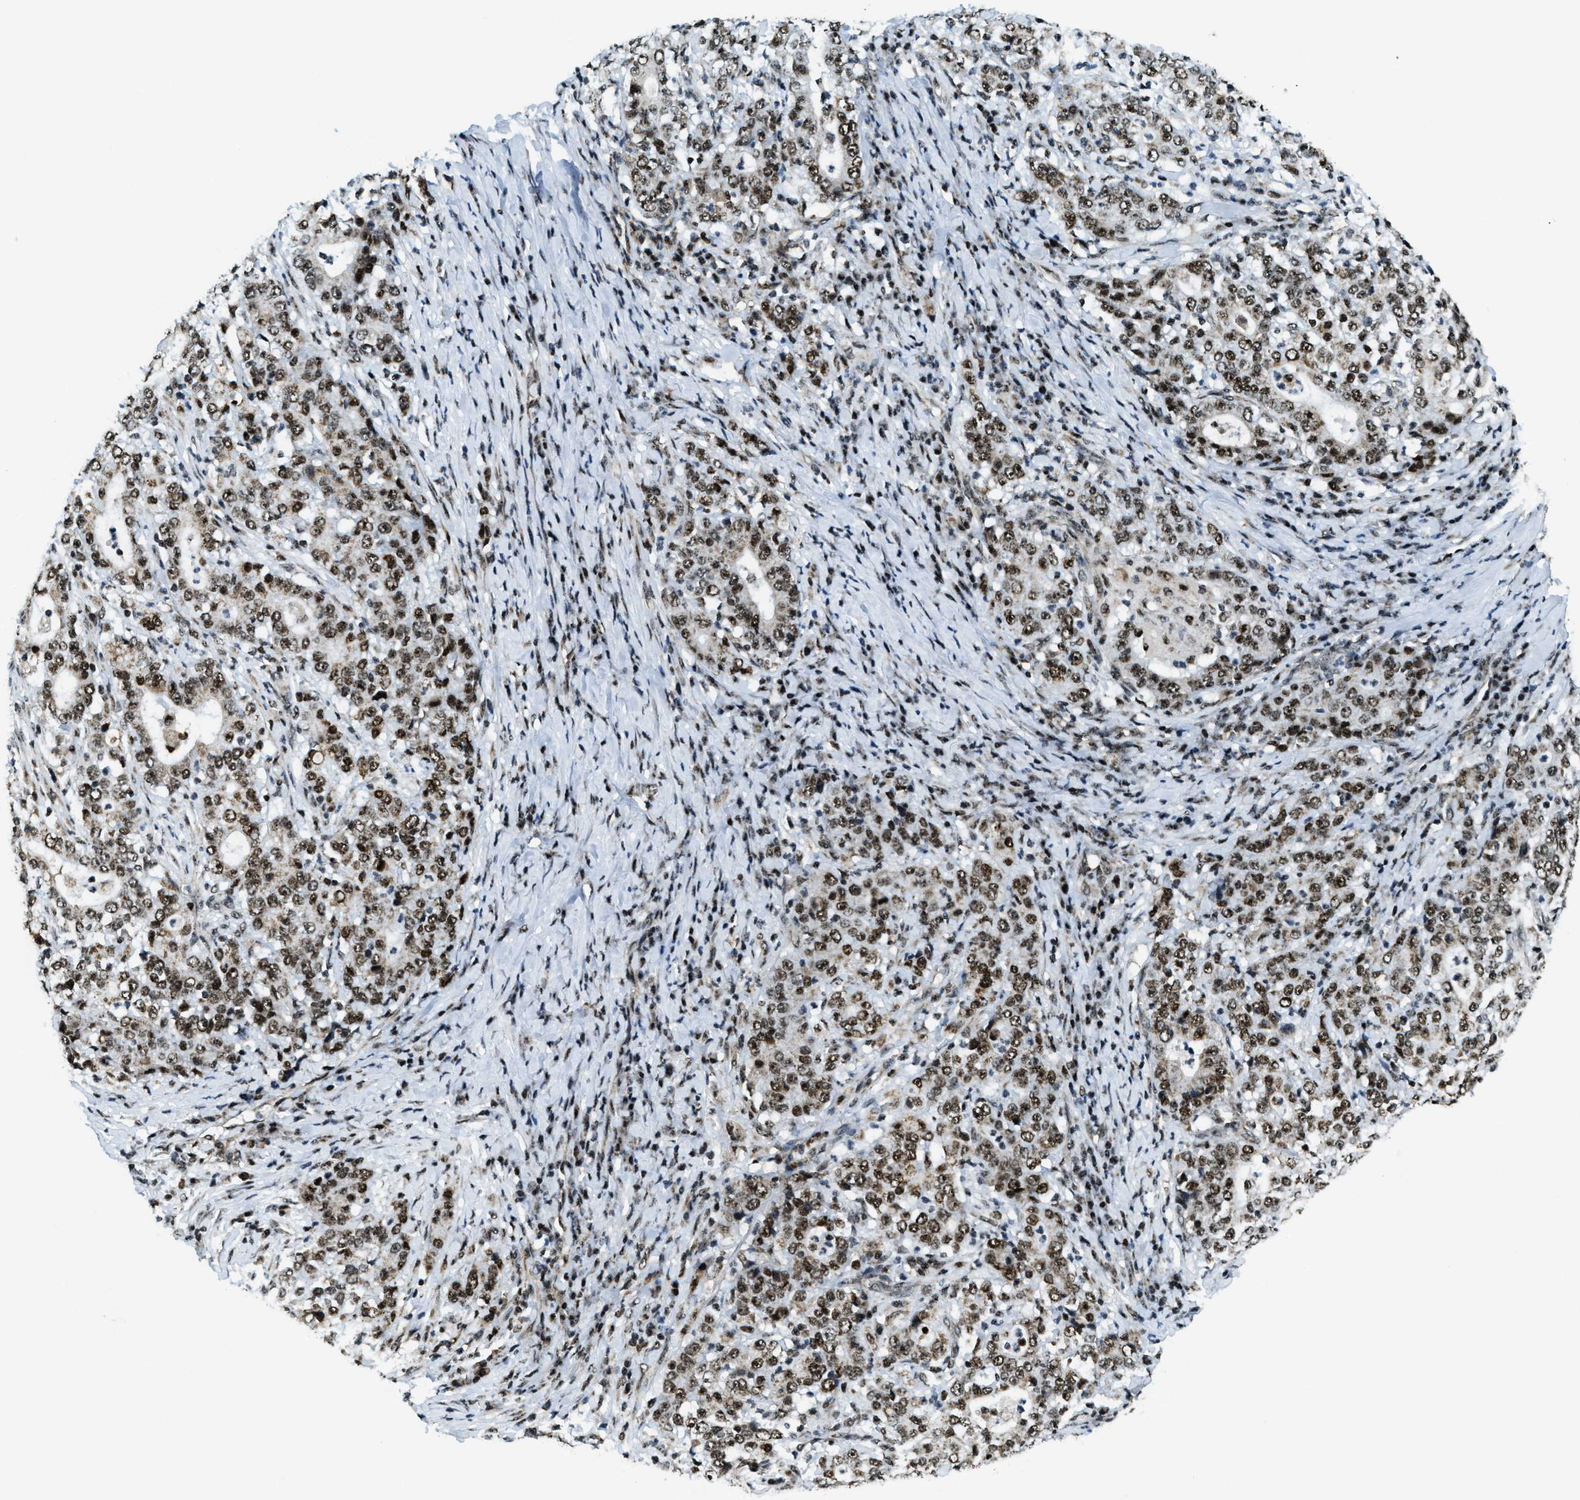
{"staining": {"intensity": "strong", "quantity": ">75%", "location": "cytoplasmic/membranous,nuclear"}, "tissue": "stomach cancer", "cell_type": "Tumor cells", "image_type": "cancer", "snomed": [{"axis": "morphology", "description": "Normal tissue, NOS"}, {"axis": "morphology", "description": "Adenocarcinoma, NOS"}, {"axis": "topography", "description": "Stomach, upper"}, {"axis": "topography", "description": "Stomach"}], "caption": "A photomicrograph showing strong cytoplasmic/membranous and nuclear expression in about >75% of tumor cells in stomach adenocarcinoma, as visualized by brown immunohistochemical staining.", "gene": "SP100", "patient": {"sex": "male", "age": 59}}